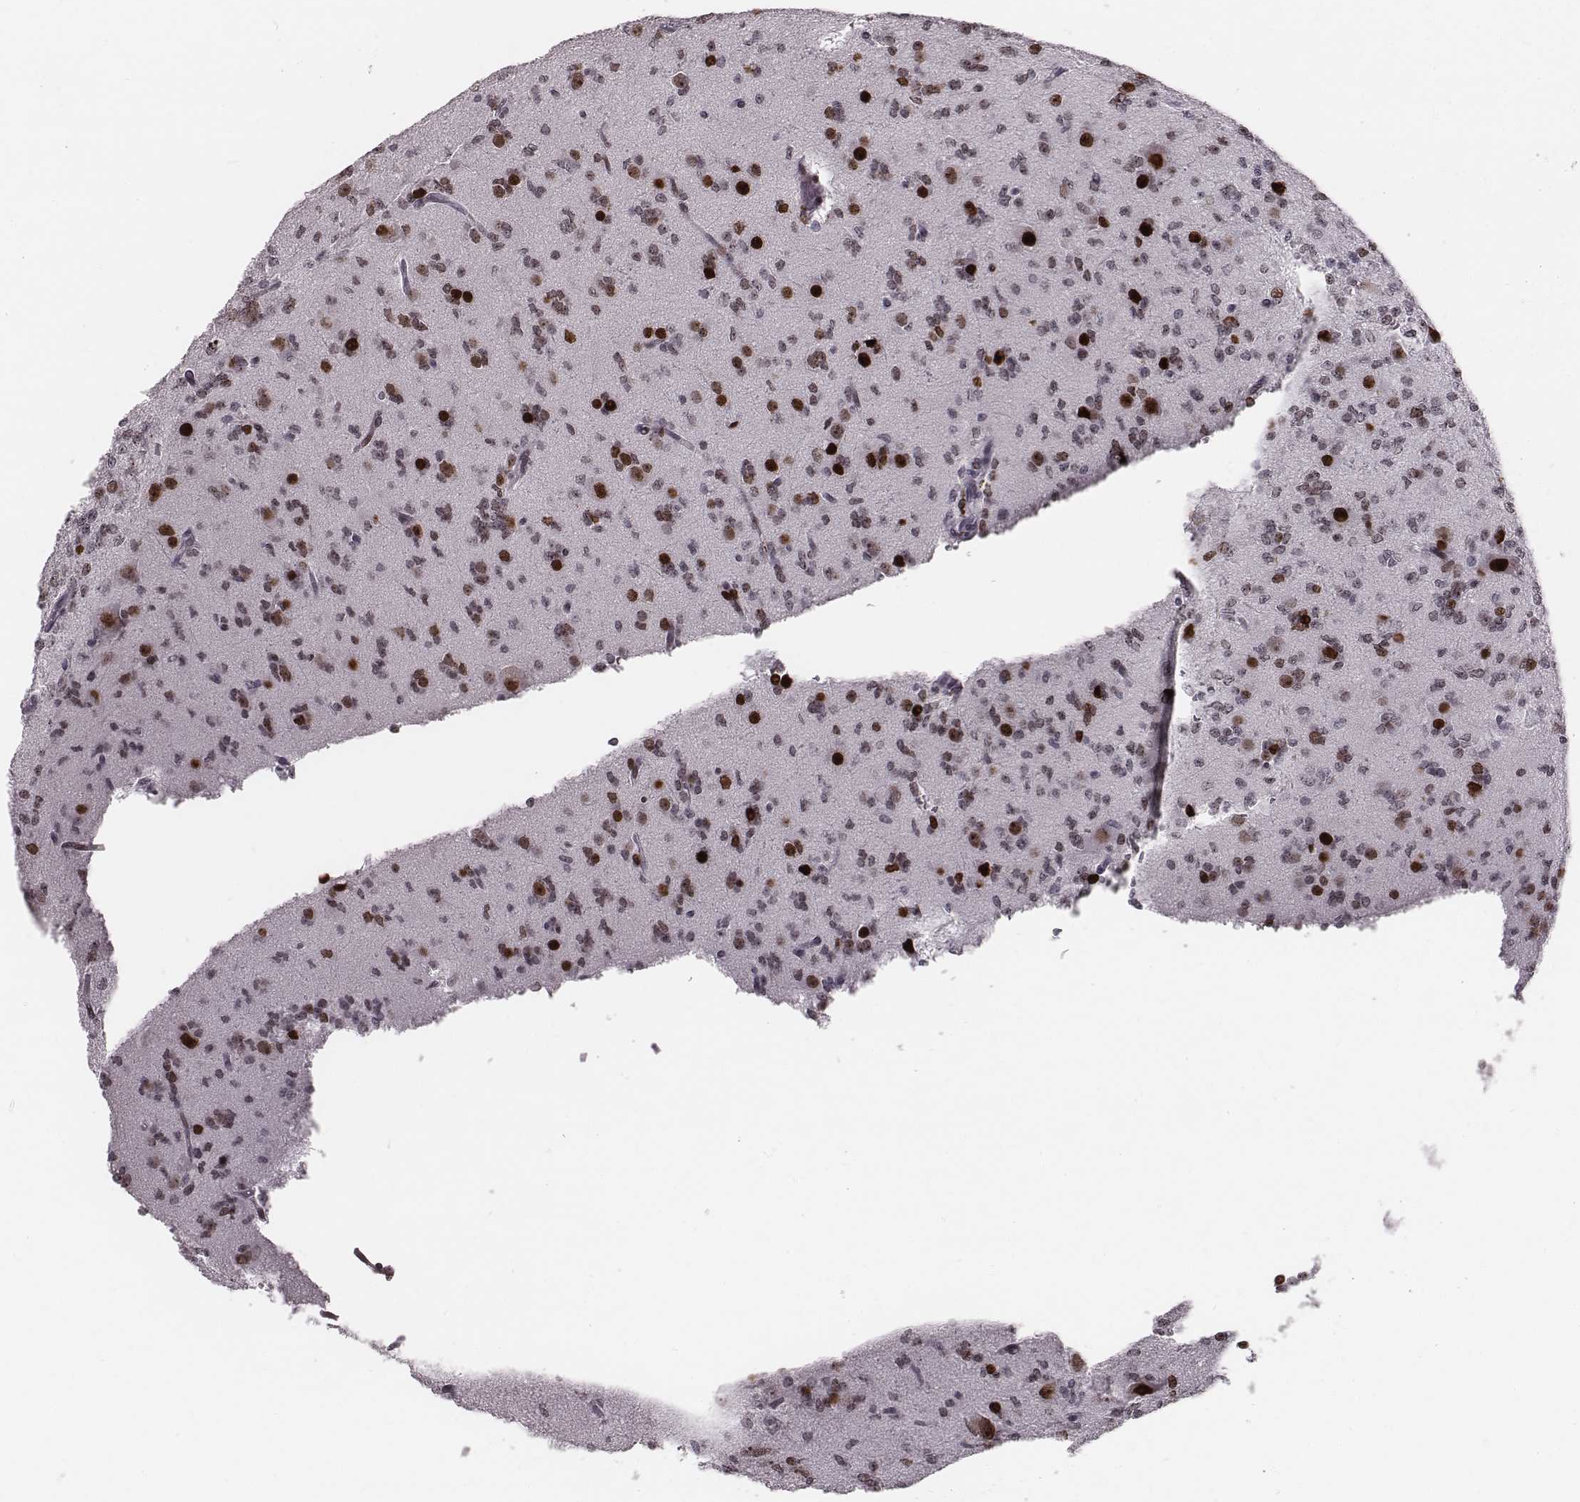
{"staining": {"intensity": "moderate", "quantity": ">75%", "location": "nuclear"}, "tissue": "glioma", "cell_type": "Tumor cells", "image_type": "cancer", "snomed": [{"axis": "morphology", "description": "Glioma, malignant, Low grade"}, {"axis": "topography", "description": "Brain"}], "caption": "Immunohistochemical staining of malignant low-grade glioma displays medium levels of moderate nuclear protein expression in about >75% of tumor cells.", "gene": "NDC1", "patient": {"sex": "male", "age": 27}}